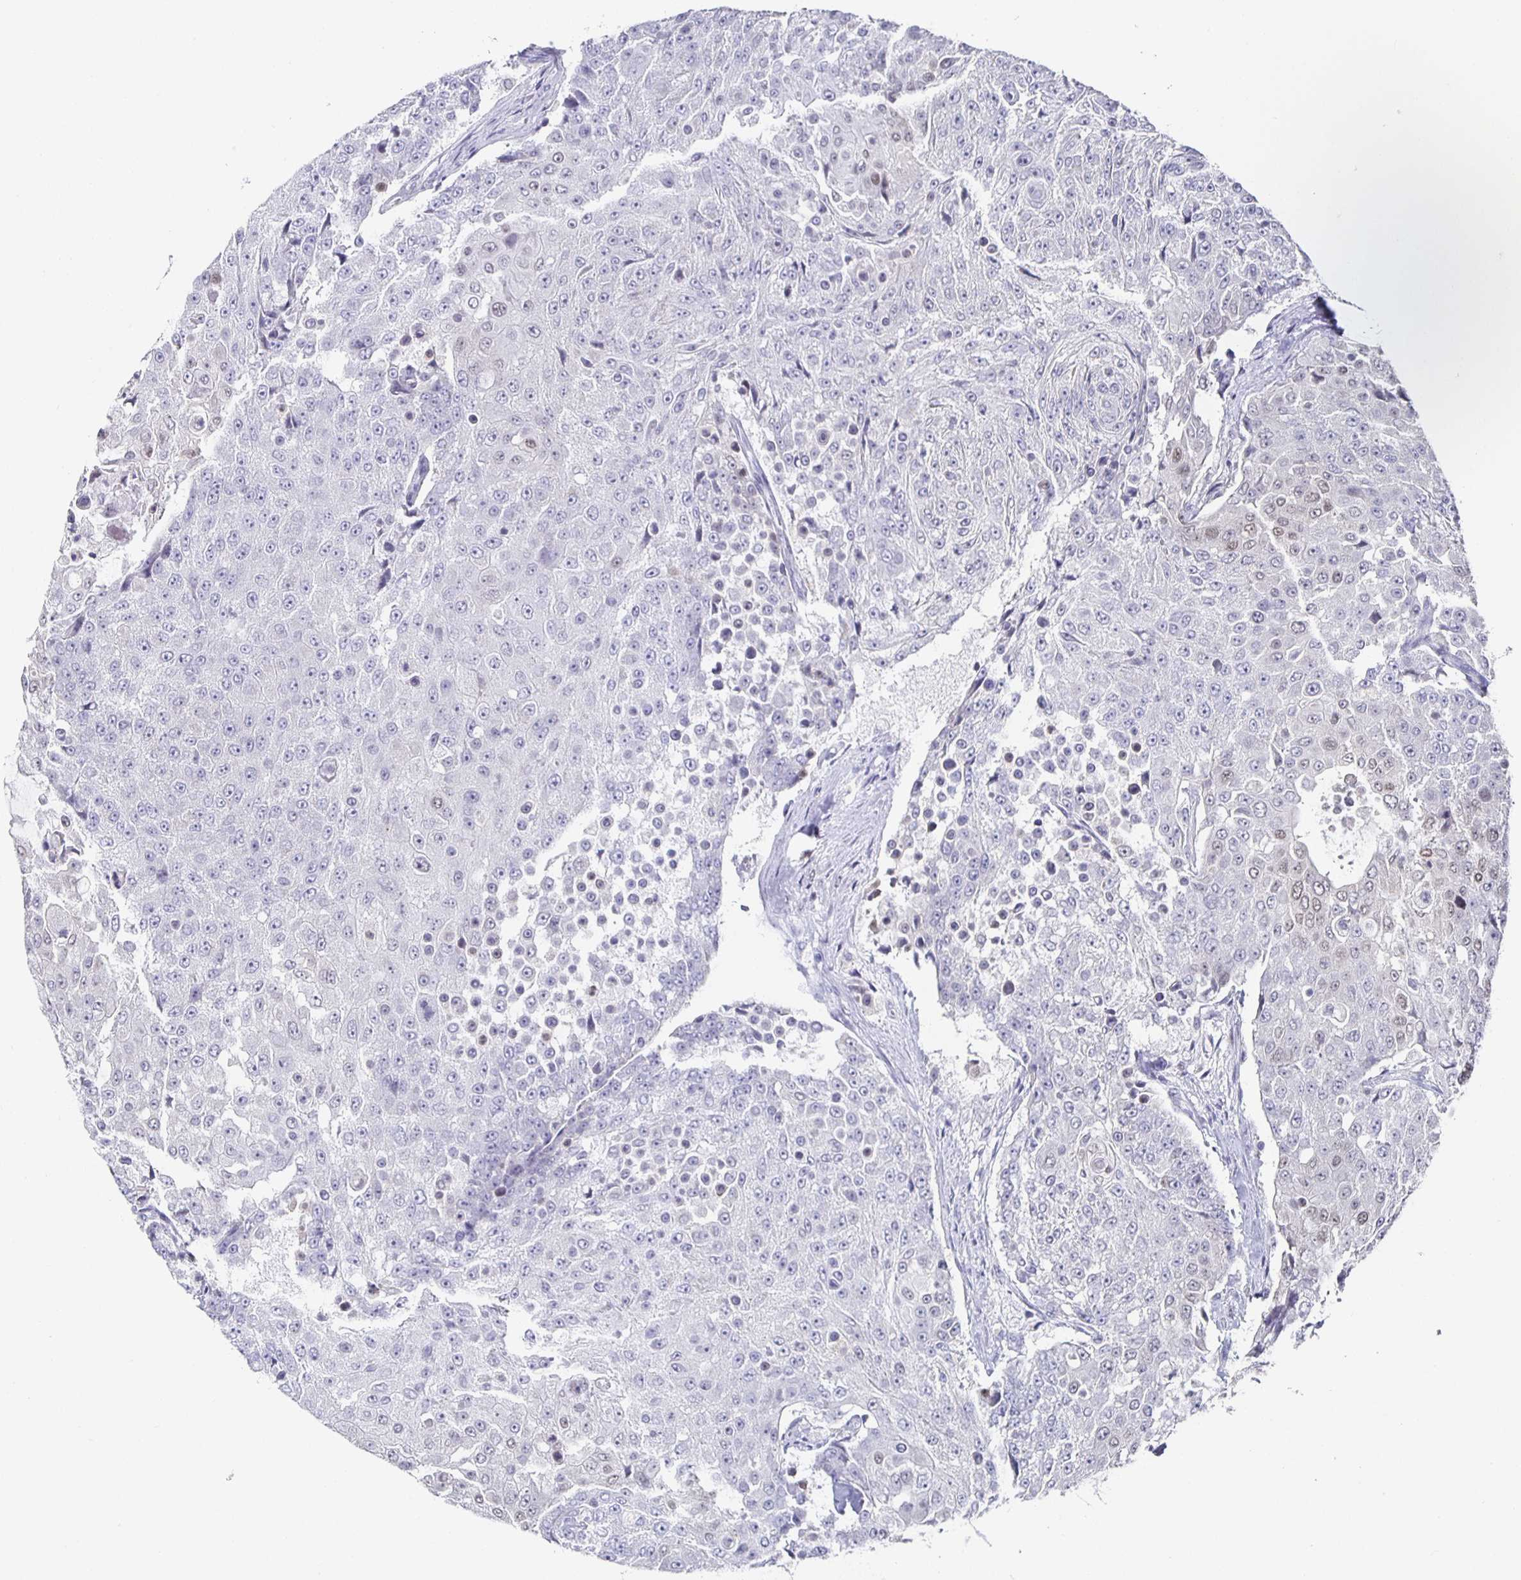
{"staining": {"intensity": "moderate", "quantity": "<25%", "location": "nuclear"}, "tissue": "urothelial cancer", "cell_type": "Tumor cells", "image_type": "cancer", "snomed": [{"axis": "morphology", "description": "Urothelial carcinoma, High grade"}, {"axis": "topography", "description": "Urinary bladder"}], "caption": "Human urothelial cancer stained for a protein (brown) shows moderate nuclear positive positivity in approximately <25% of tumor cells.", "gene": "RUNX2", "patient": {"sex": "female", "age": 63}}